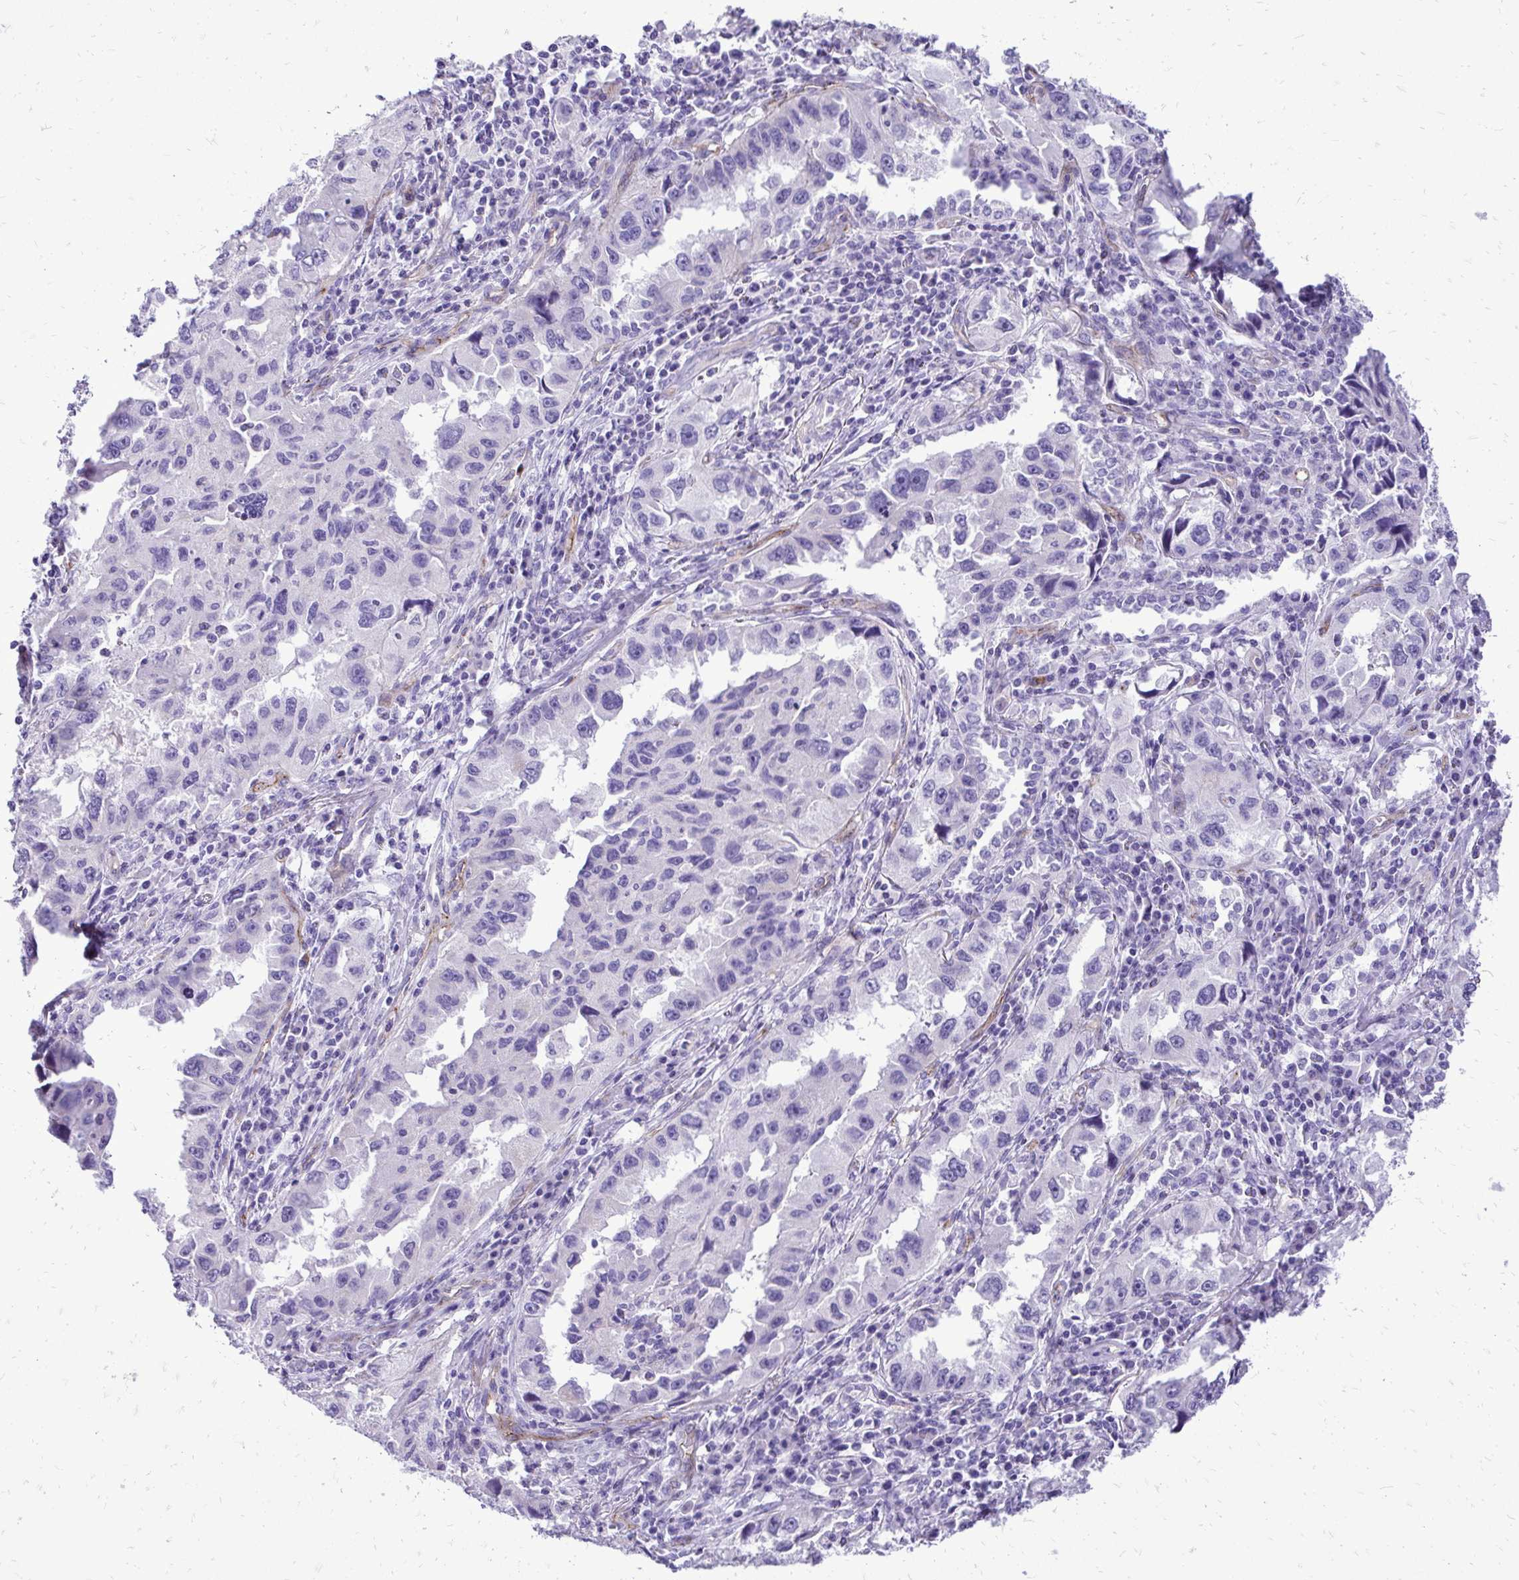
{"staining": {"intensity": "negative", "quantity": "none", "location": "none"}, "tissue": "lung cancer", "cell_type": "Tumor cells", "image_type": "cancer", "snomed": [{"axis": "morphology", "description": "Adenocarcinoma, NOS"}, {"axis": "topography", "description": "Lung"}], "caption": "High power microscopy photomicrograph of an immunohistochemistry photomicrograph of lung cancer, revealing no significant expression in tumor cells.", "gene": "PELI3", "patient": {"sex": "female", "age": 73}}